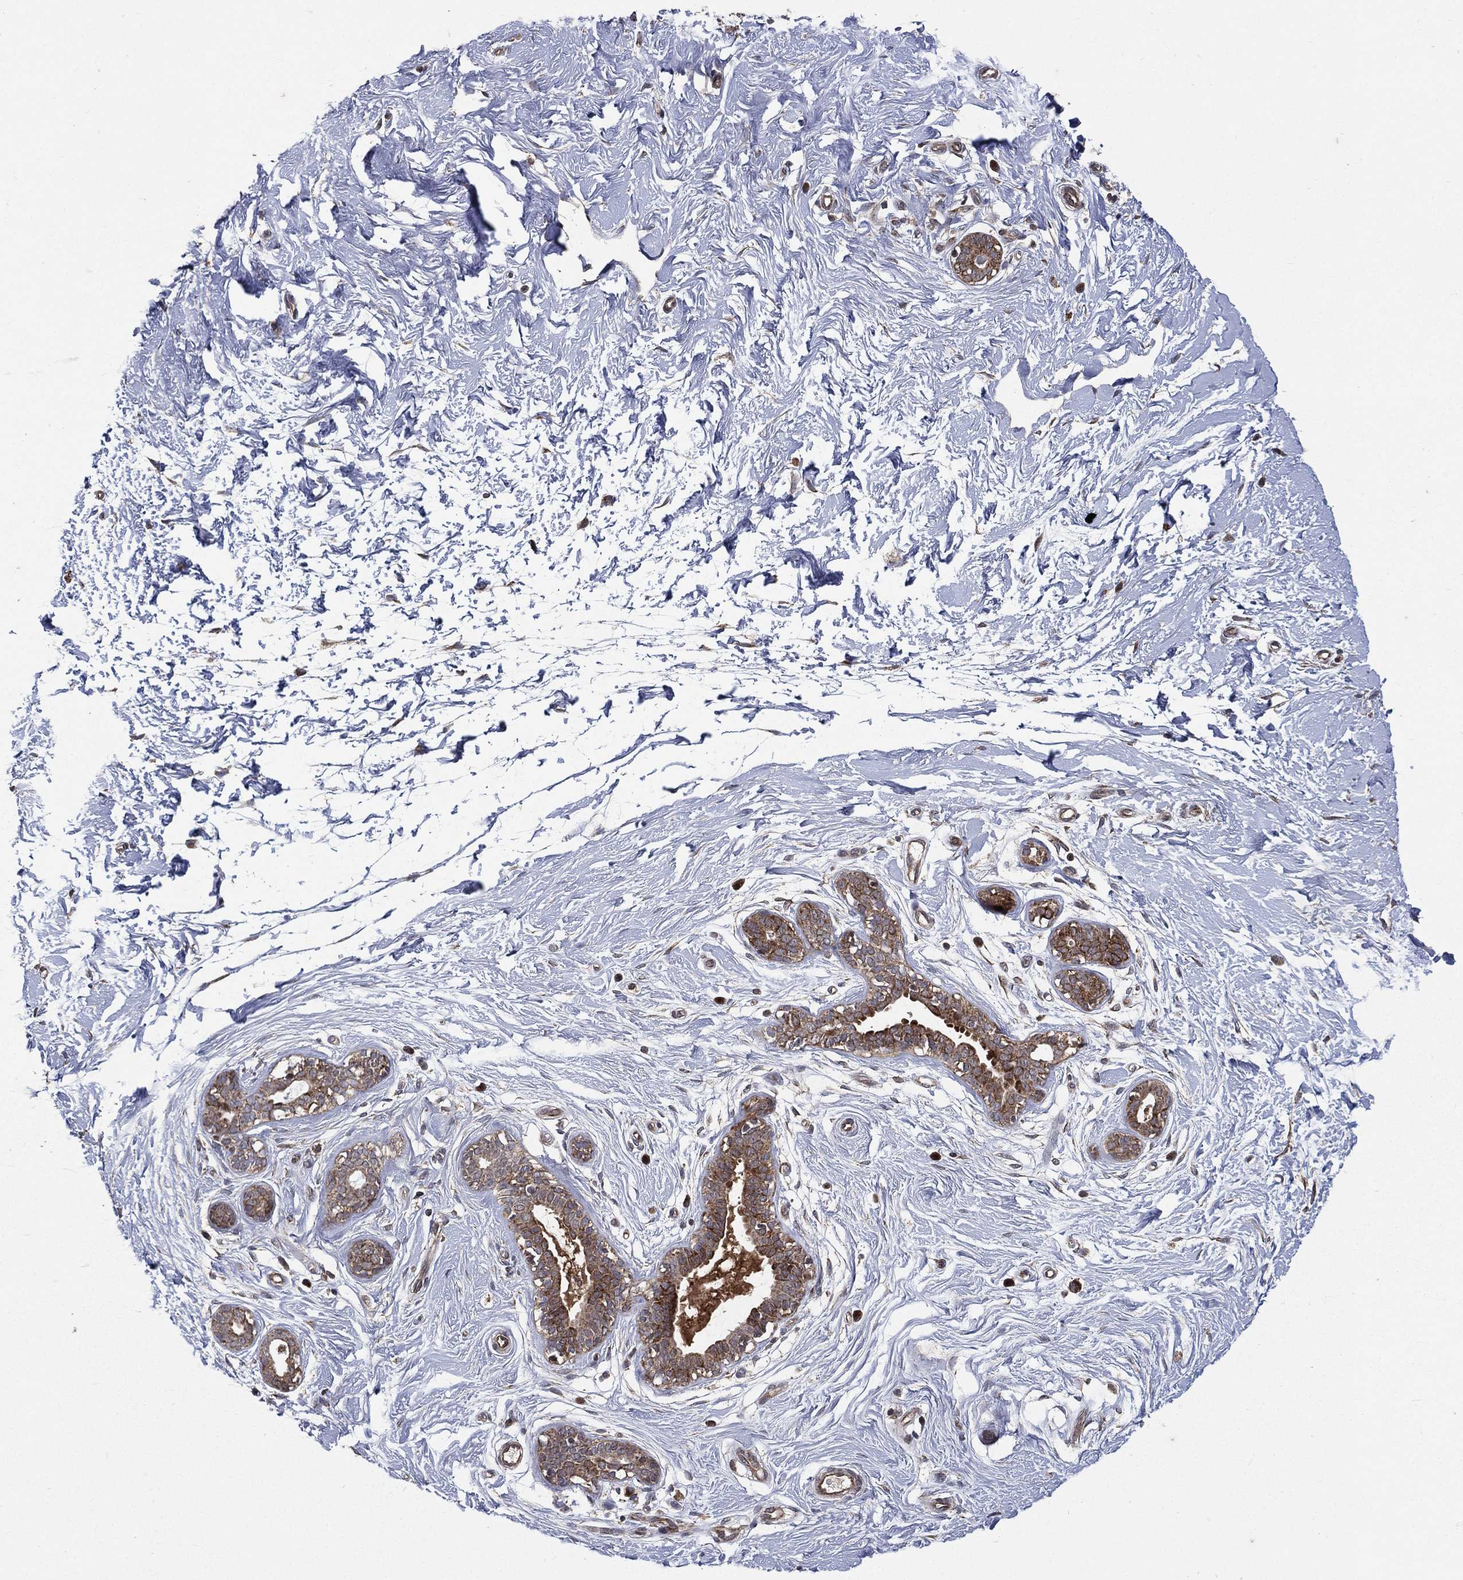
{"staining": {"intensity": "negative", "quantity": "none", "location": "none"}, "tissue": "breast", "cell_type": "Adipocytes", "image_type": "normal", "snomed": [{"axis": "morphology", "description": "Normal tissue, NOS"}, {"axis": "topography", "description": "Breast"}], "caption": "Immunohistochemical staining of normal human breast shows no significant positivity in adipocytes. (DAB (3,3'-diaminobenzidine) immunohistochemistry (IHC) with hematoxylin counter stain).", "gene": "RAB11FIP4", "patient": {"sex": "female", "age": 37}}